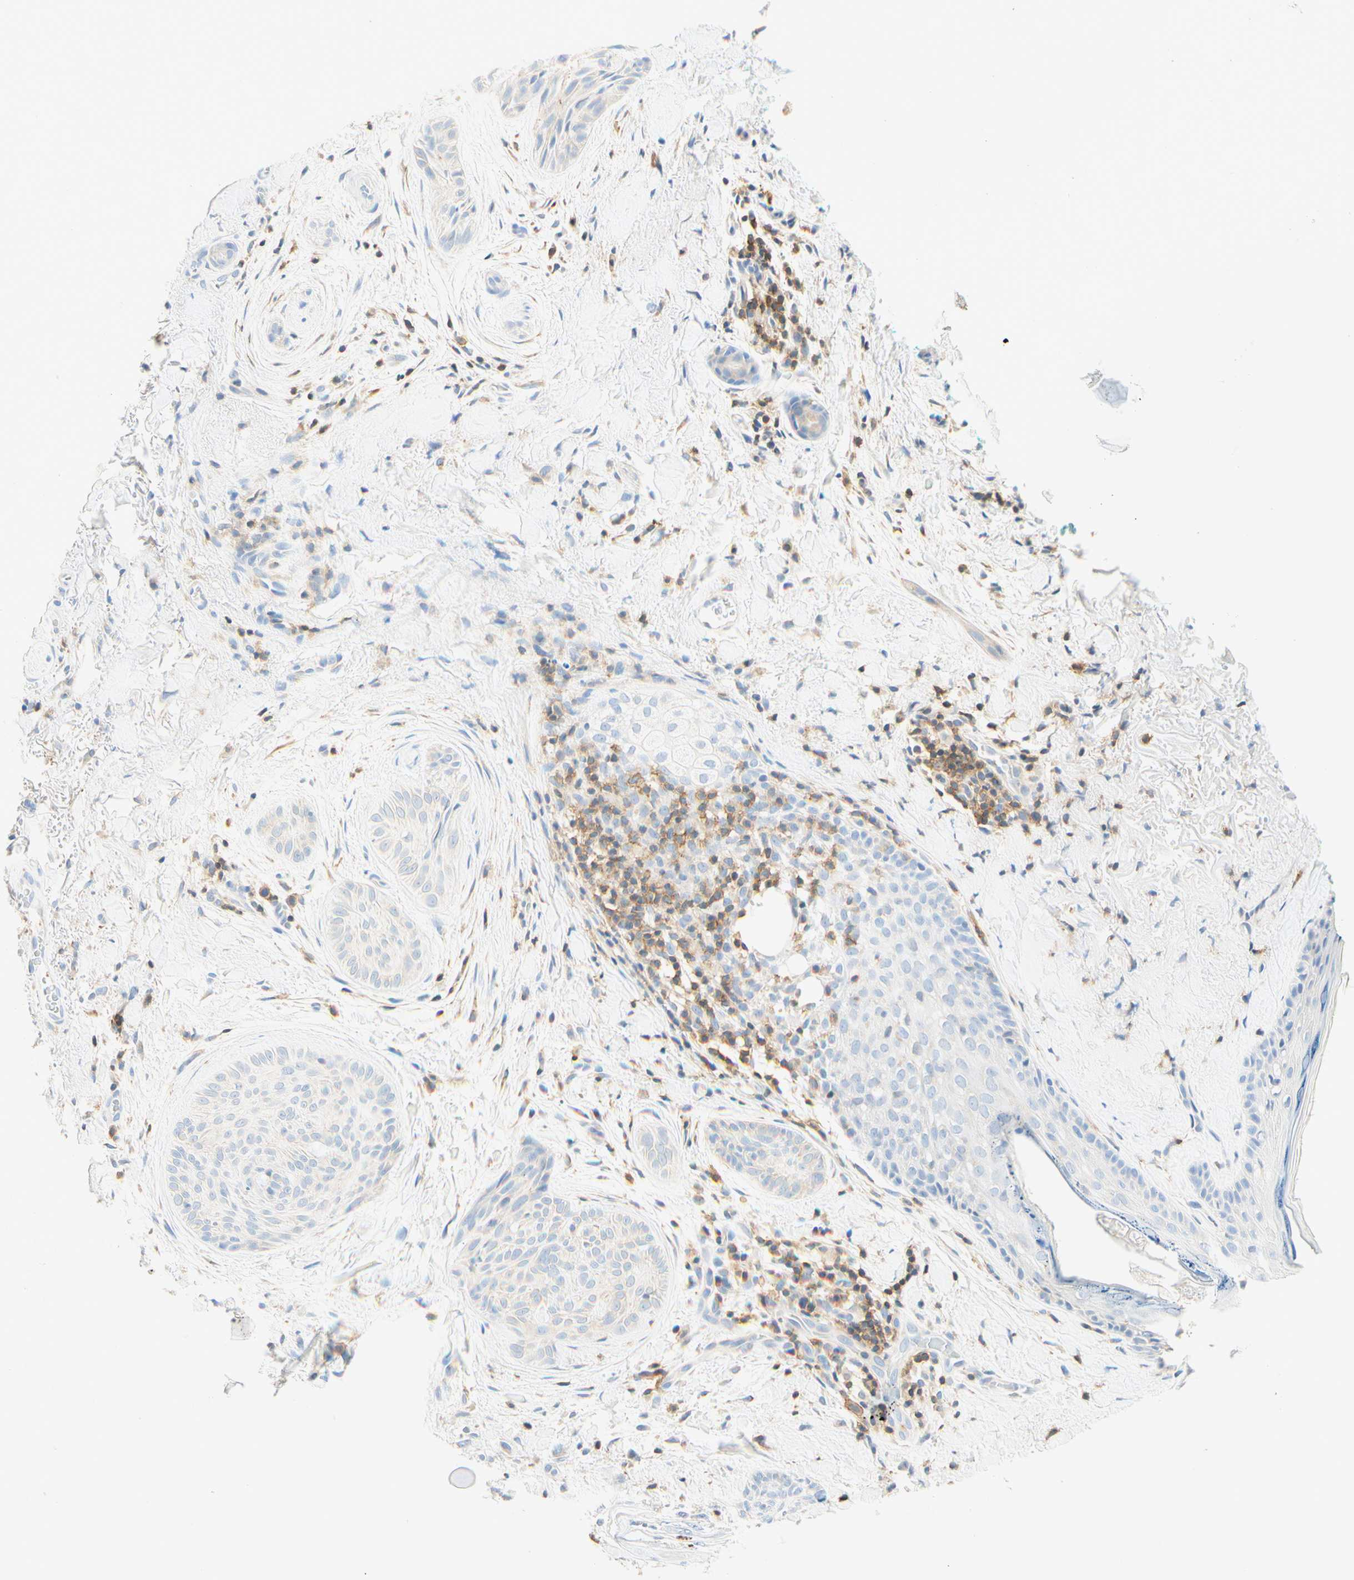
{"staining": {"intensity": "negative", "quantity": "none", "location": "none"}, "tissue": "skin cancer", "cell_type": "Tumor cells", "image_type": "cancer", "snomed": [{"axis": "morphology", "description": "Normal tissue, NOS"}, {"axis": "morphology", "description": "Basal cell carcinoma"}, {"axis": "topography", "description": "Skin"}], "caption": "This is a micrograph of IHC staining of basal cell carcinoma (skin), which shows no staining in tumor cells. The staining is performed using DAB brown chromogen with nuclei counter-stained in using hematoxylin.", "gene": "LAT", "patient": {"sex": "female", "age": 71}}